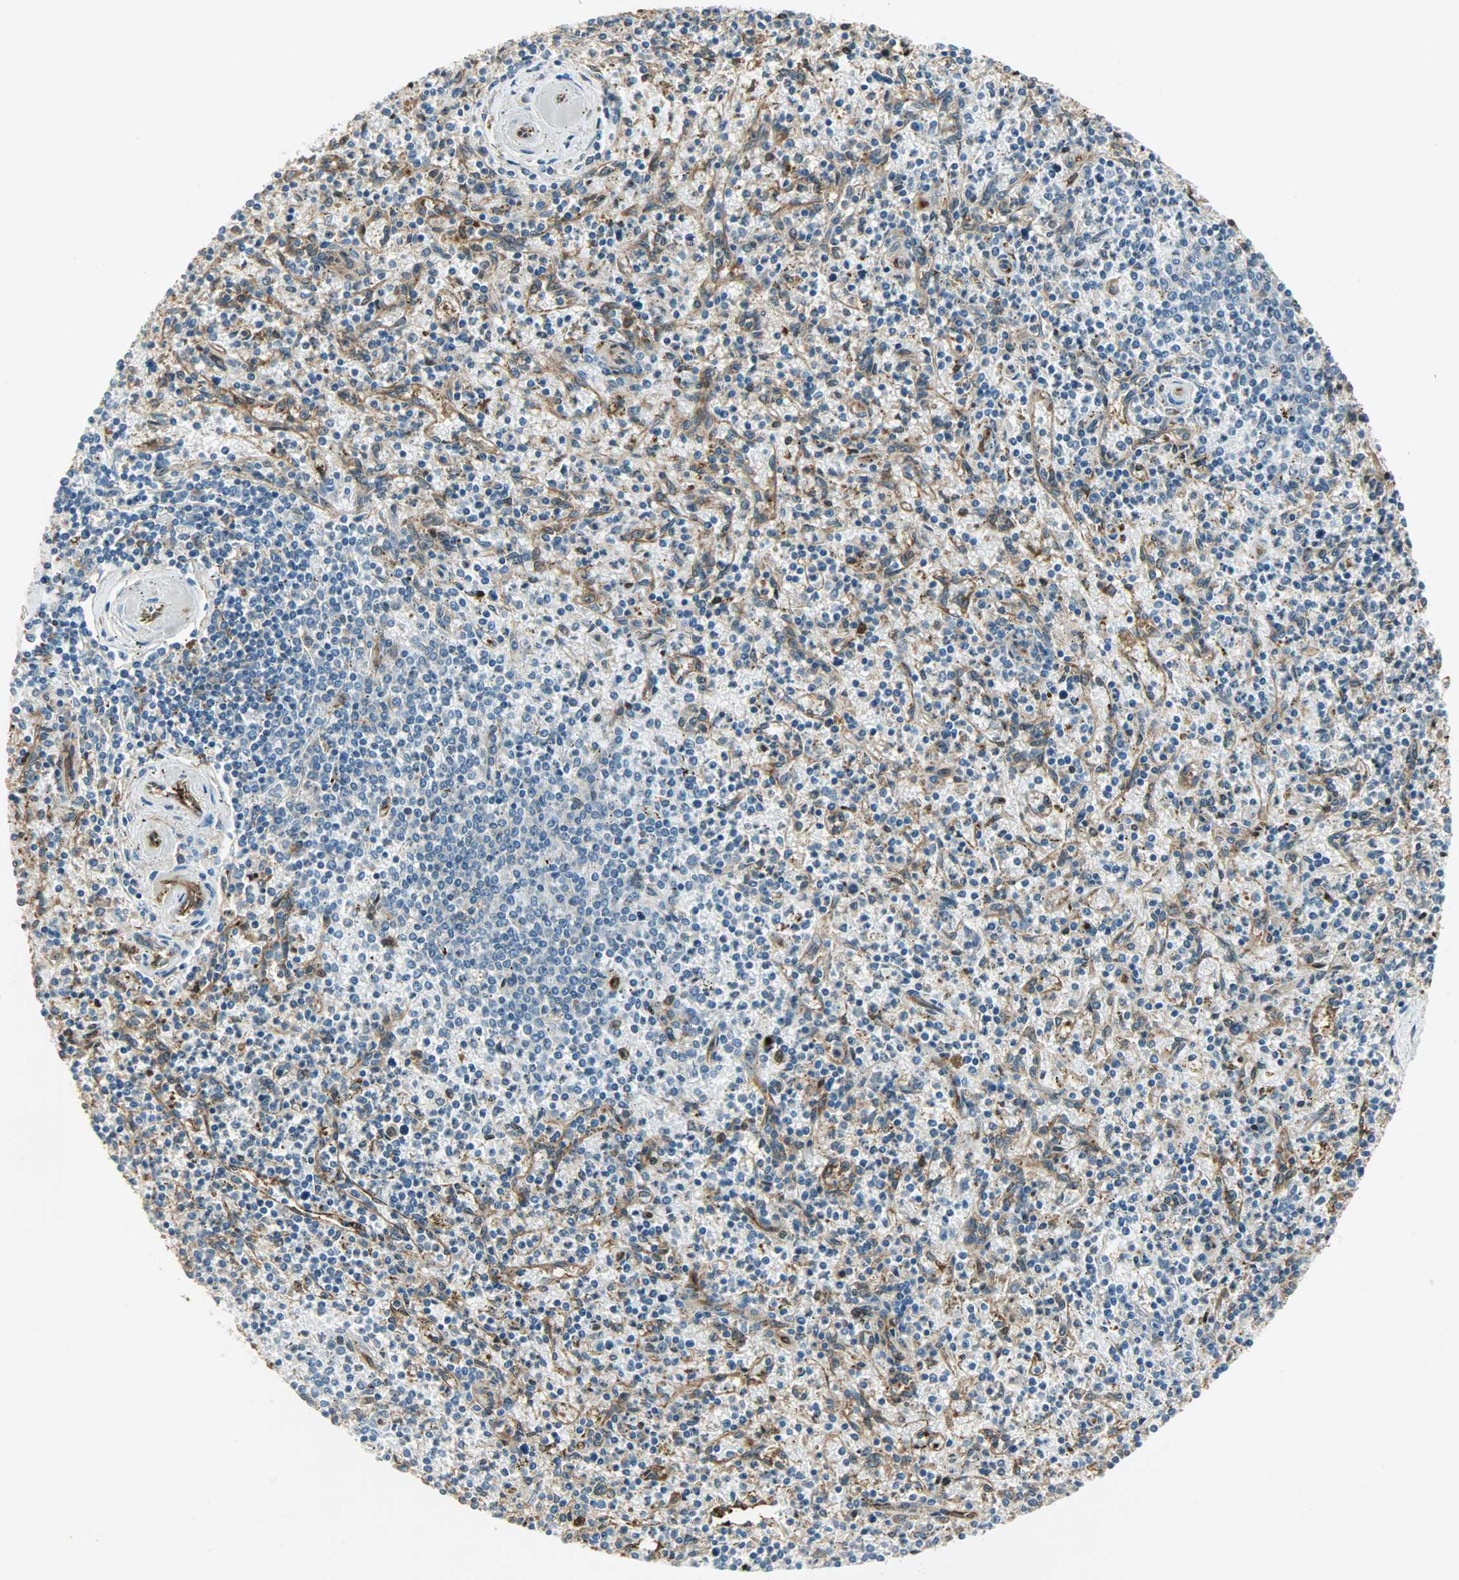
{"staining": {"intensity": "weak", "quantity": "25%-75%", "location": "cytoplasmic/membranous,nuclear"}, "tissue": "spleen", "cell_type": "Cells in red pulp", "image_type": "normal", "snomed": [{"axis": "morphology", "description": "Normal tissue, NOS"}, {"axis": "topography", "description": "Spleen"}], "caption": "Immunohistochemistry (IHC) histopathology image of normal spleen: human spleen stained using immunohistochemistry displays low levels of weak protein expression localized specifically in the cytoplasmic/membranous,nuclear of cells in red pulp, appearing as a cytoplasmic/membranous,nuclear brown color.", "gene": "WARS1", "patient": {"sex": "male", "age": 72}}